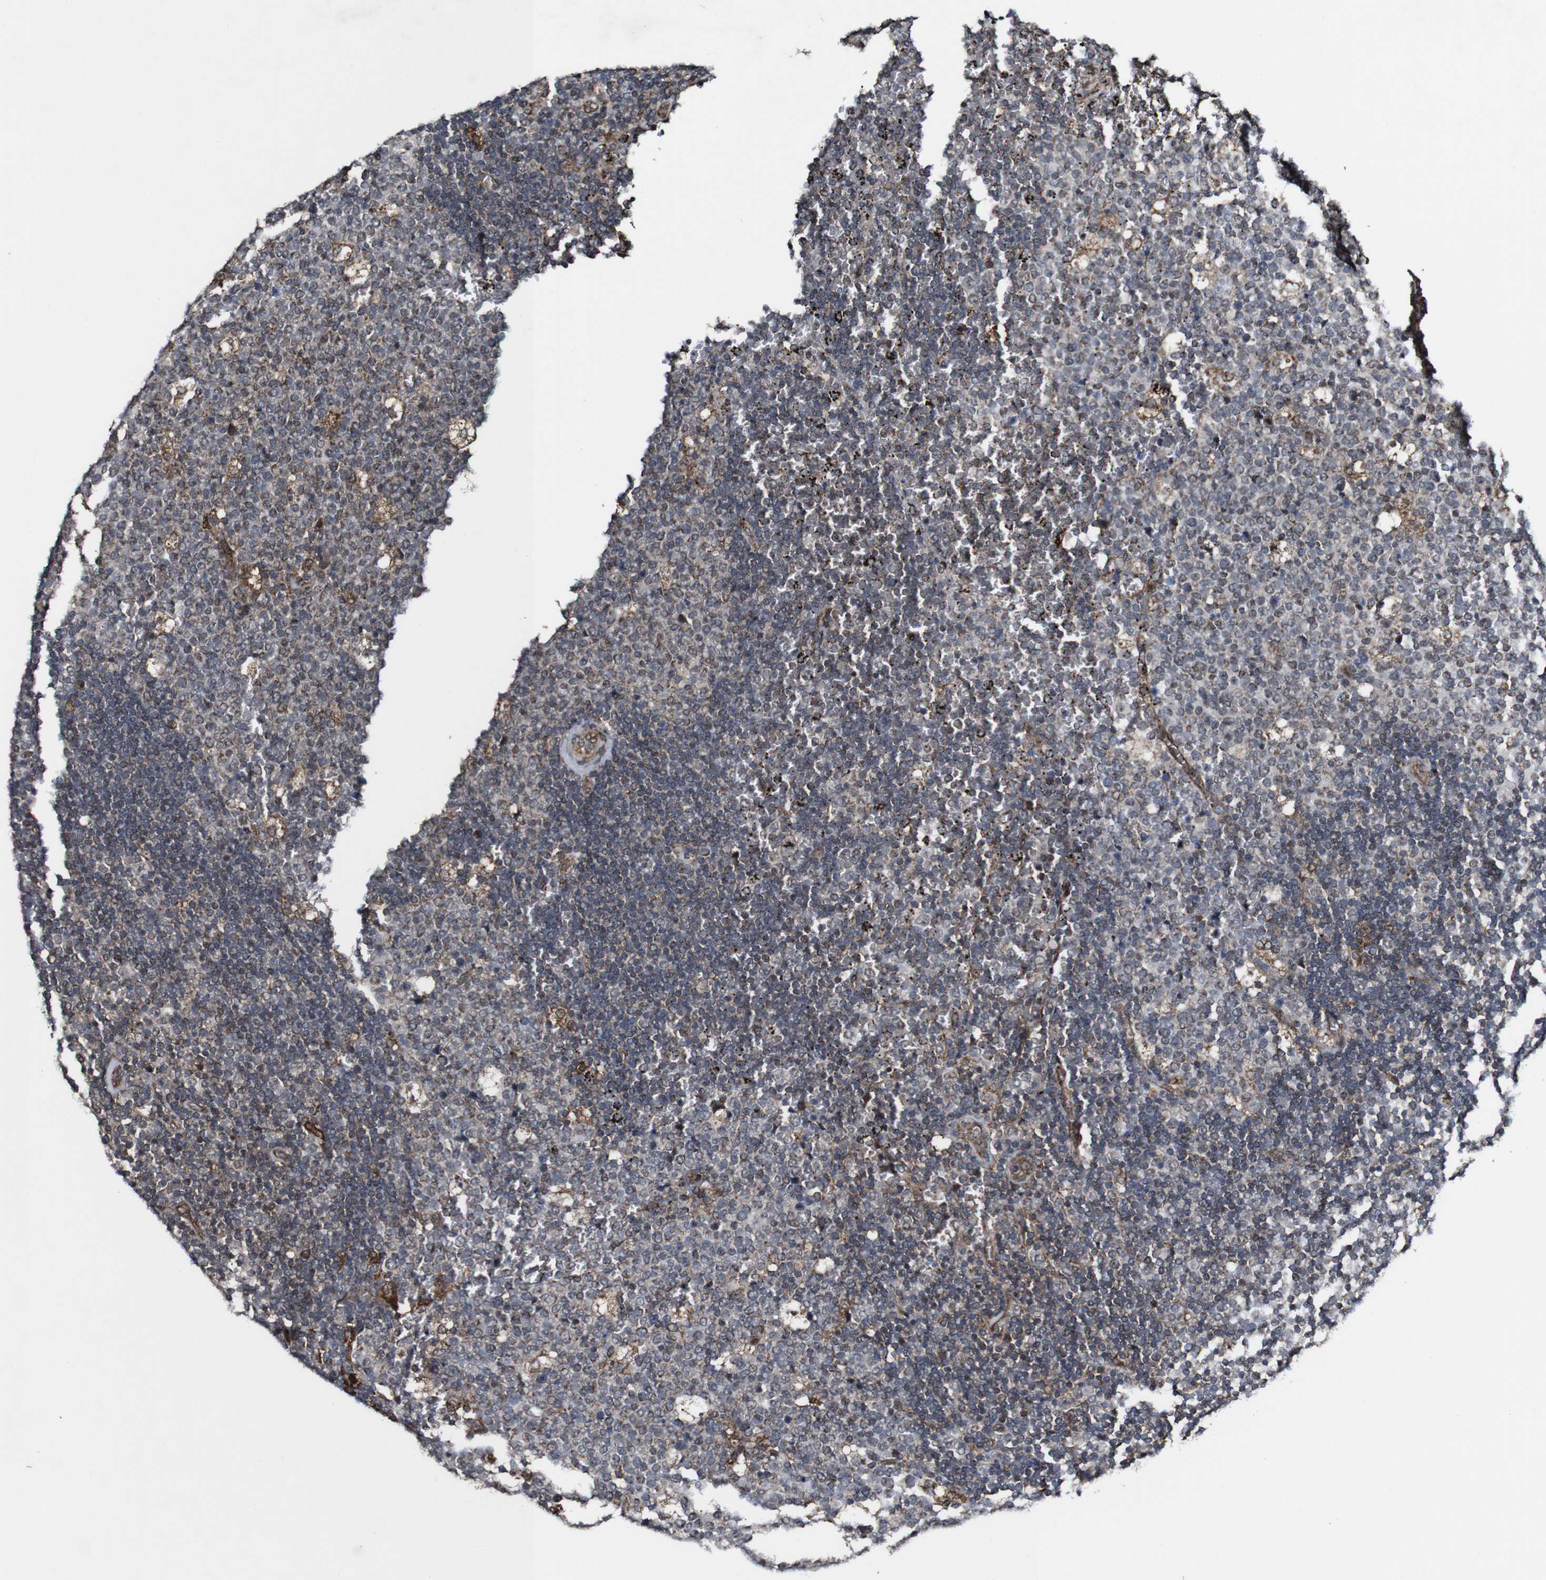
{"staining": {"intensity": "moderate", "quantity": "25%-75%", "location": "cytoplasmic/membranous"}, "tissue": "lymph node", "cell_type": "Germinal center cells", "image_type": "normal", "snomed": [{"axis": "morphology", "description": "Normal tissue, NOS"}, {"axis": "topography", "description": "Lymph node"}, {"axis": "topography", "description": "Salivary gland"}], "caption": "Immunohistochemistry (IHC) histopathology image of normal lymph node: lymph node stained using immunohistochemistry shows medium levels of moderate protein expression localized specifically in the cytoplasmic/membranous of germinal center cells, appearing as a cytoplasmic/membranous brown color.", "gene": "BTN3A3", "patient": {"sex": "male", "age": 8}}